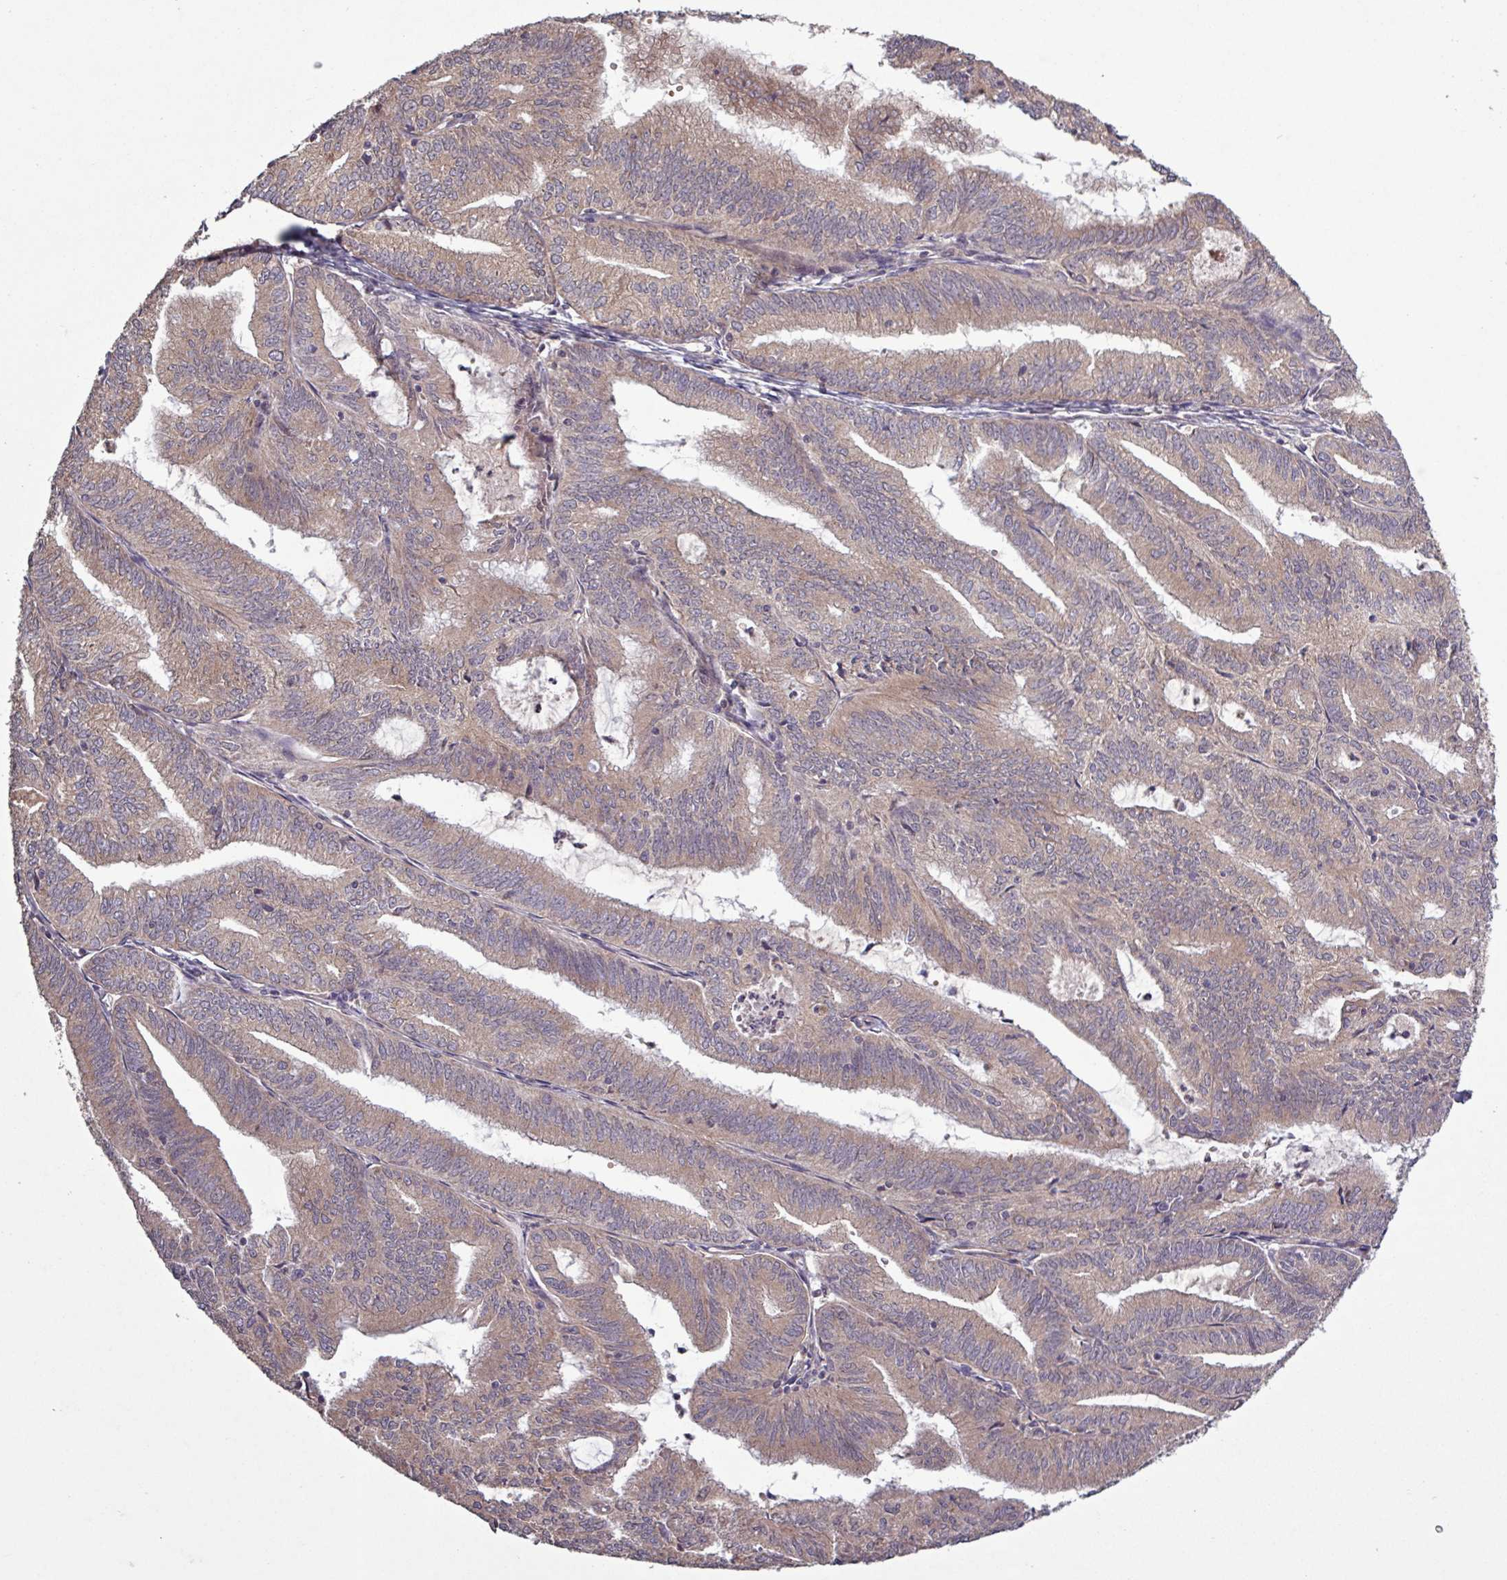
{"staining": {"intensity": "moderate", "quantity": ">75%", "location": "cytoplasmic/membranous"}, "tissue": "endometrial cancer", "cell_type": "Tumor cells", "image_type": "cancer", "snomed": [{"axis": "morphology", "description": "Adenocarcinoma, NOS"}, {"axis": "topography", "description": "Endometrium"}], "caption": "A brown stain highlights moderate cytoplasmic/membranous staining of a protein in endometrial adenocarcinoma tumor cells.", "gene": "TRABD2A", "patient": {"sex": "female", "age": 70}}